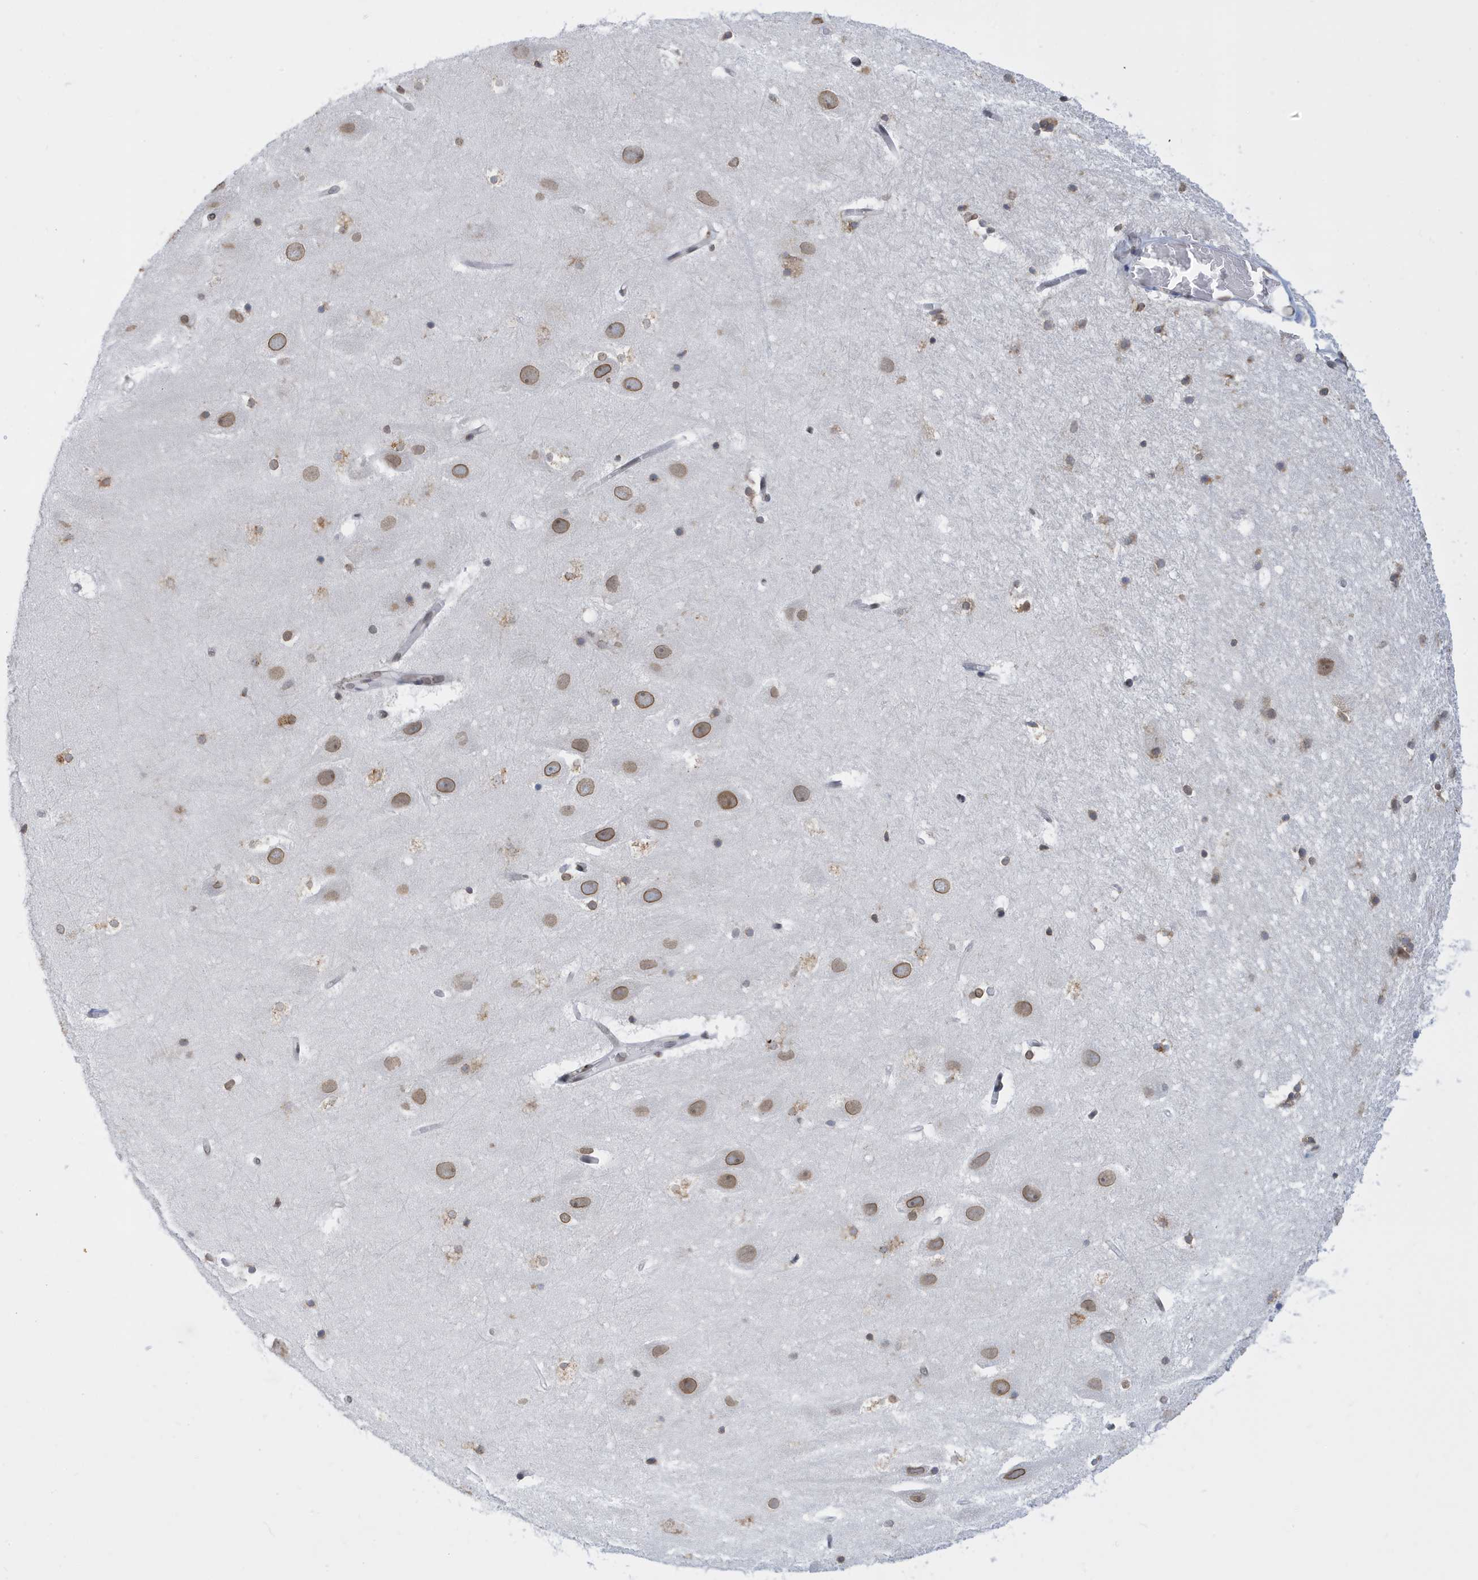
{"staining": {"intensity": "weak", "quantity": "25%-75%", "location": "cytoplasmic/membranous,nuclear"}, "tissue": "hippocampus", "cell_type": "Glial cells", "image_type": "normal", "snomed": [{"axis": "morphology", "description": "Normal tissue, NOS"}, {"axis": "topography", "description": "Hippocampus"}], "caption": "Glial cells reveal weak cytoplasmic/membranous,nuclear positivity in about 25%-75% of cells in benign hippocampus. (brown staining indicates protein expression, while blue staining denotes nuclei).", "gene": "PCYT1A", "patient": {"sex": "female", "age": 52}}